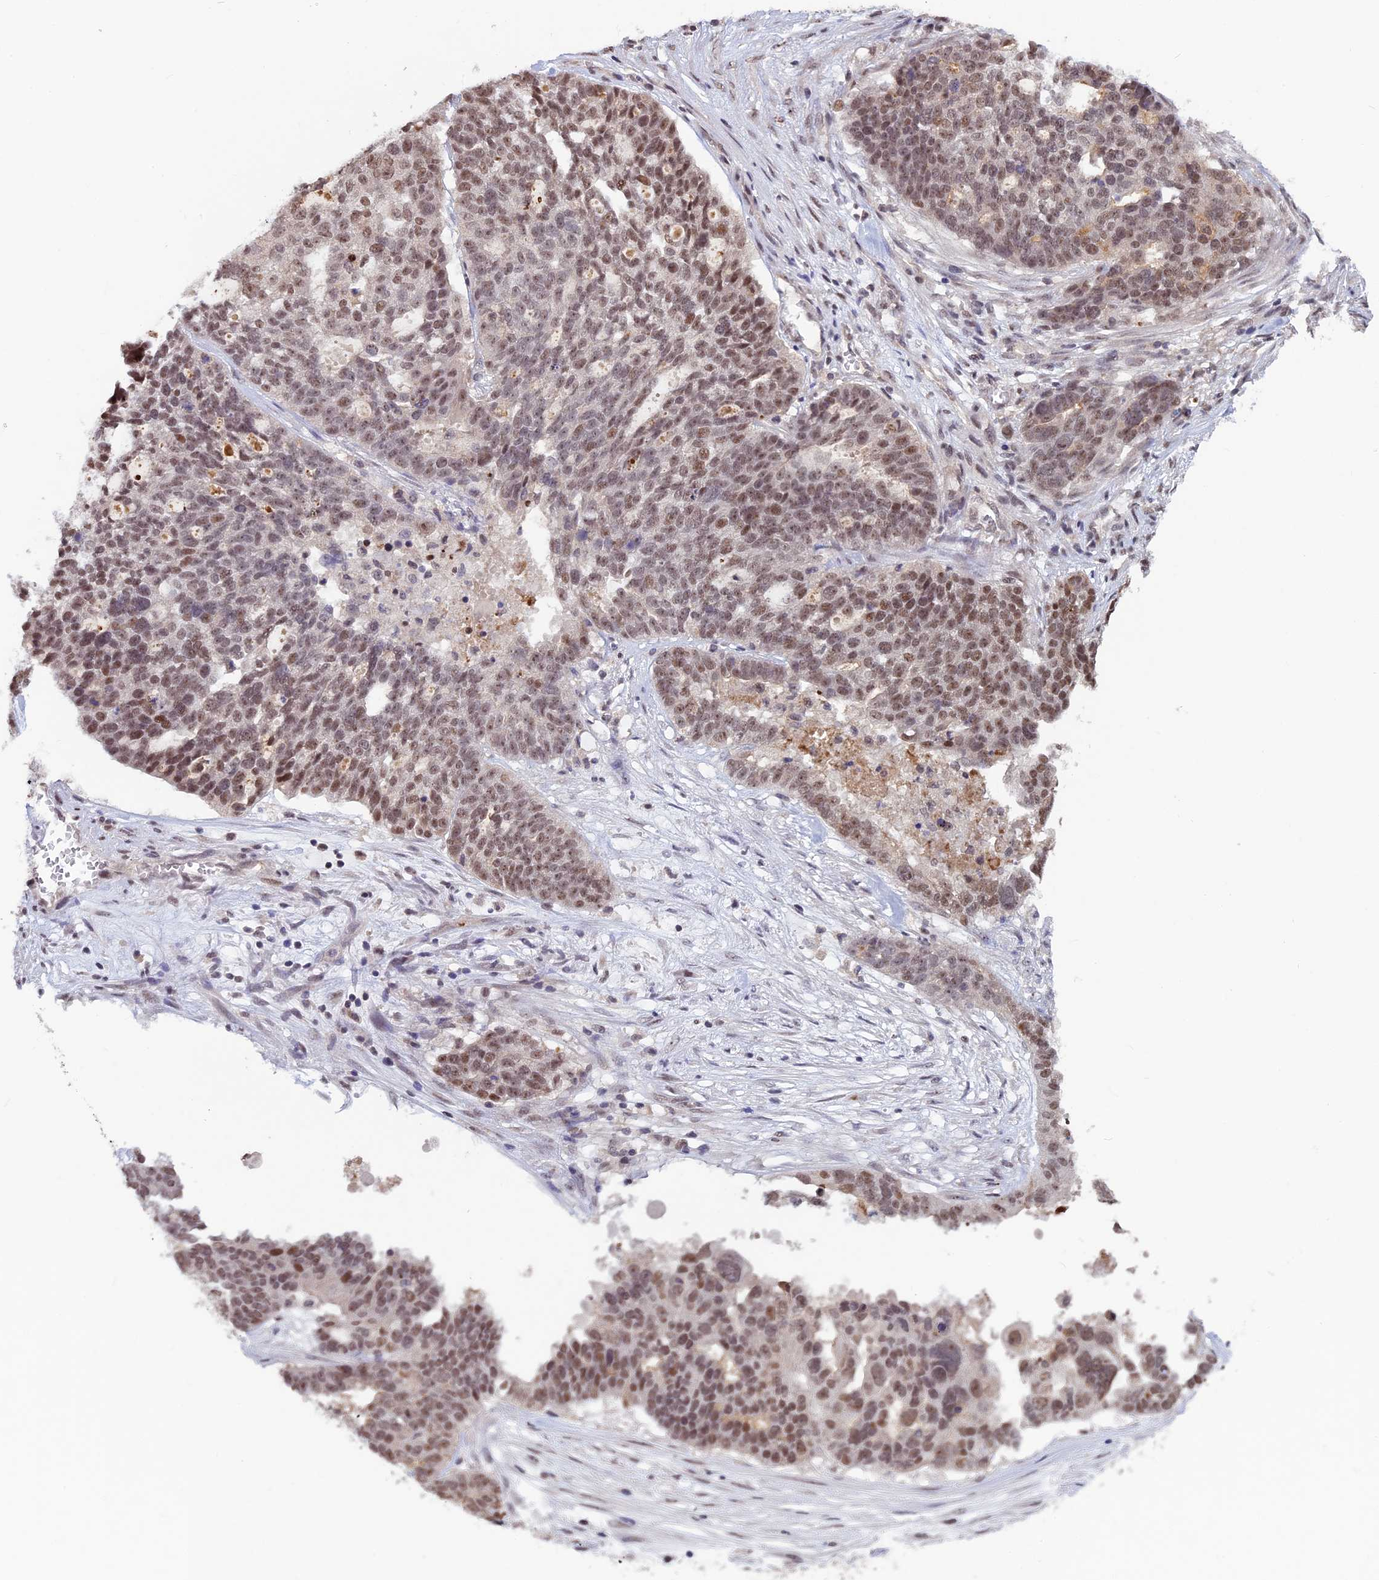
{"staining": {"intensity": "moderate", "quantity": ">75%", "location": "nuclear"}, "tissue": "ovarian cancer", "cell_type": "Tumor cells", "image_type": "cancer", "snomed": [{"axis": "morphology", "description": "Cystadenocarcinoma, serous, NOS"}, {"axis": "topography", "description": "Ovary"}], "caption": "Immunohistochemical staining of ovarian cancer demonstrates medium levels of moderate nuclear positivity in approximately >75% of tumor cells.", "gene": "SPIRE1", "patient": {"sex": "female", "age": 59}}